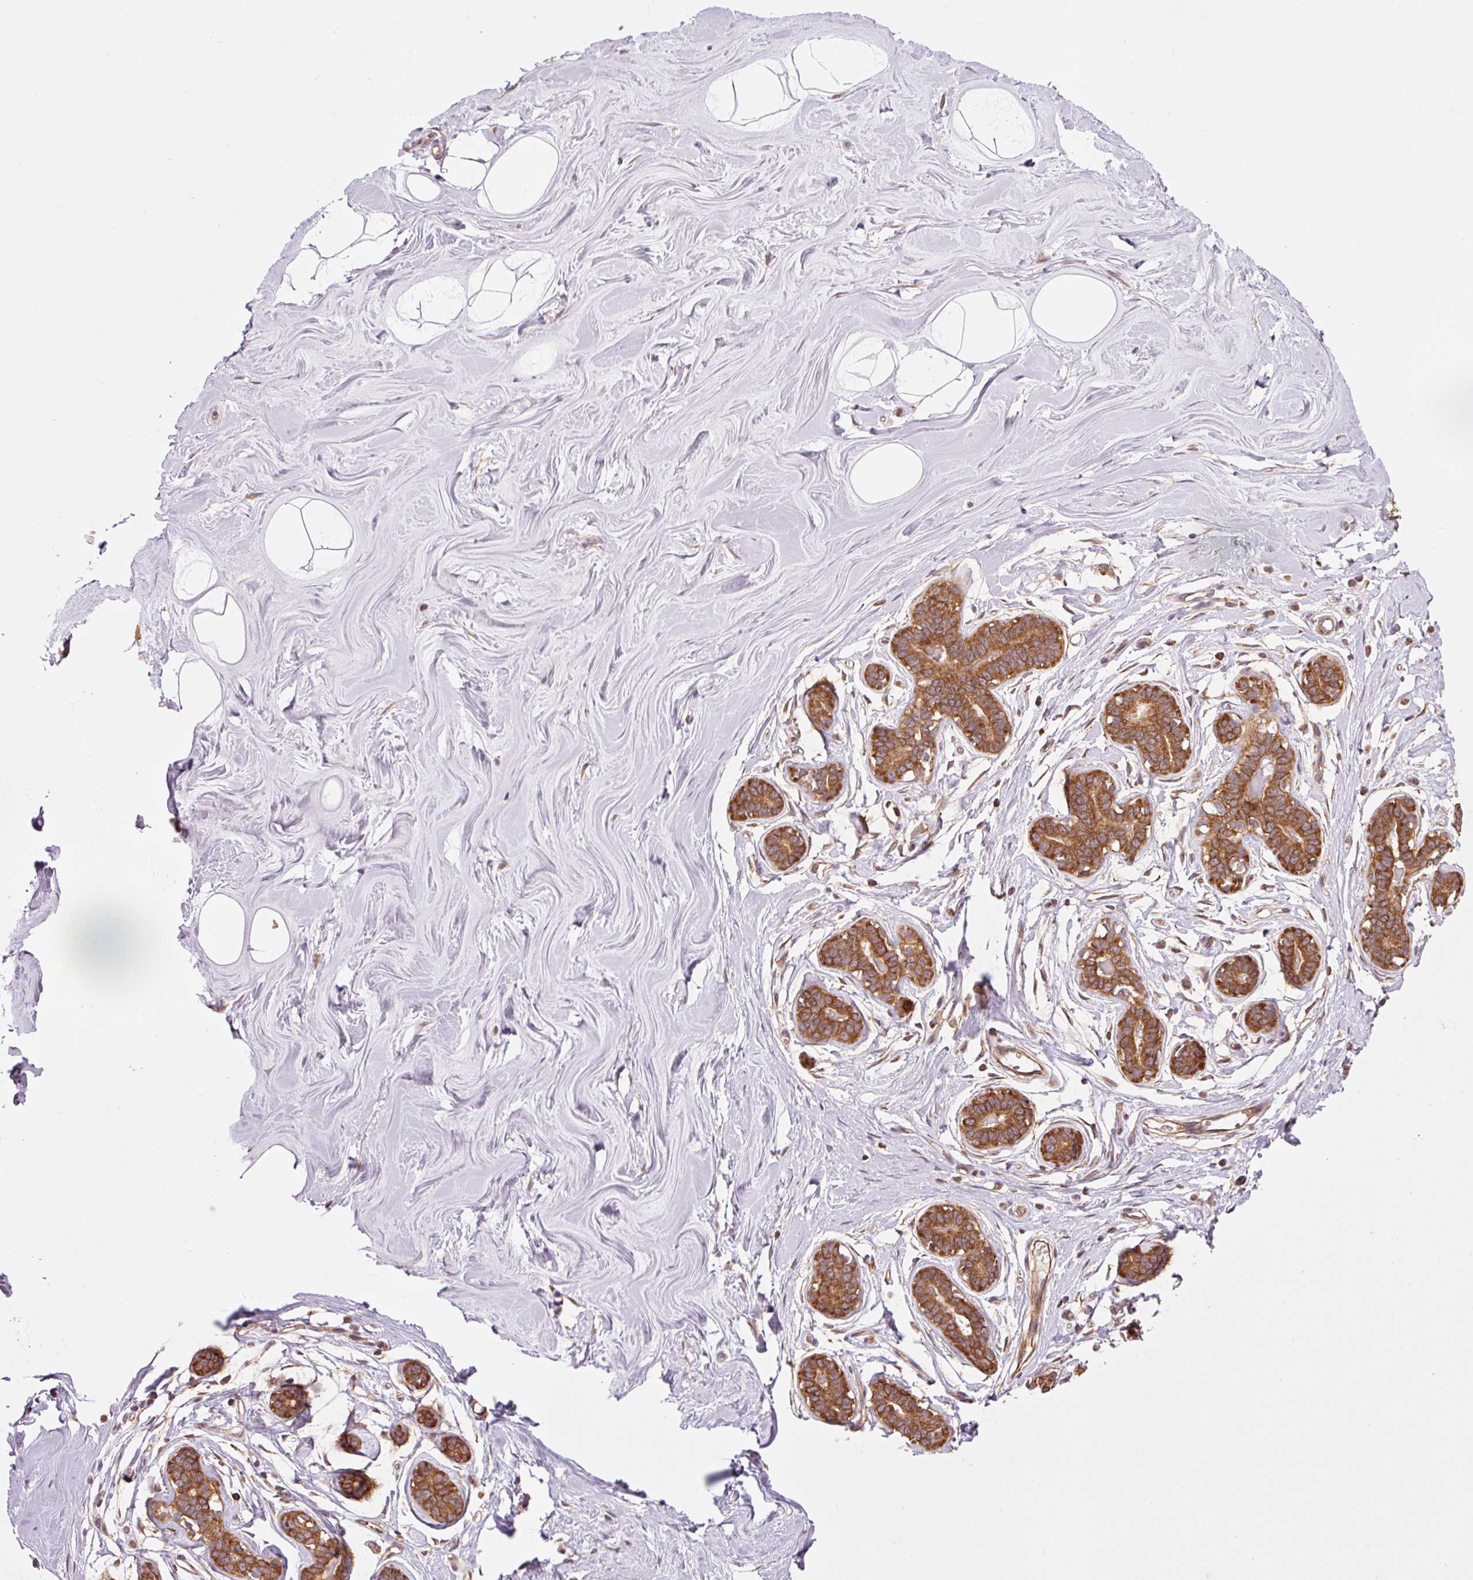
{"staining": {"intensity": "weak", "quantity": ">75%", "location": "cytoplasmic/membranous"}, "tissue": "breast", "cell_type": "Adipocytes", "image_type": "normal", "snomed": [{"axis": "morphology", "description": "Normal tissue, NOS"}, {"axis": "topography", "description": "Breast"}], "caption": "Benign breast was stained to show a protein in brown. There is low levels of weak cytoplasmic/membranous positivity in about >75% of adipocytes.", "gene": "PDAP1", "patient": {"sex": "female", "age": 25}}